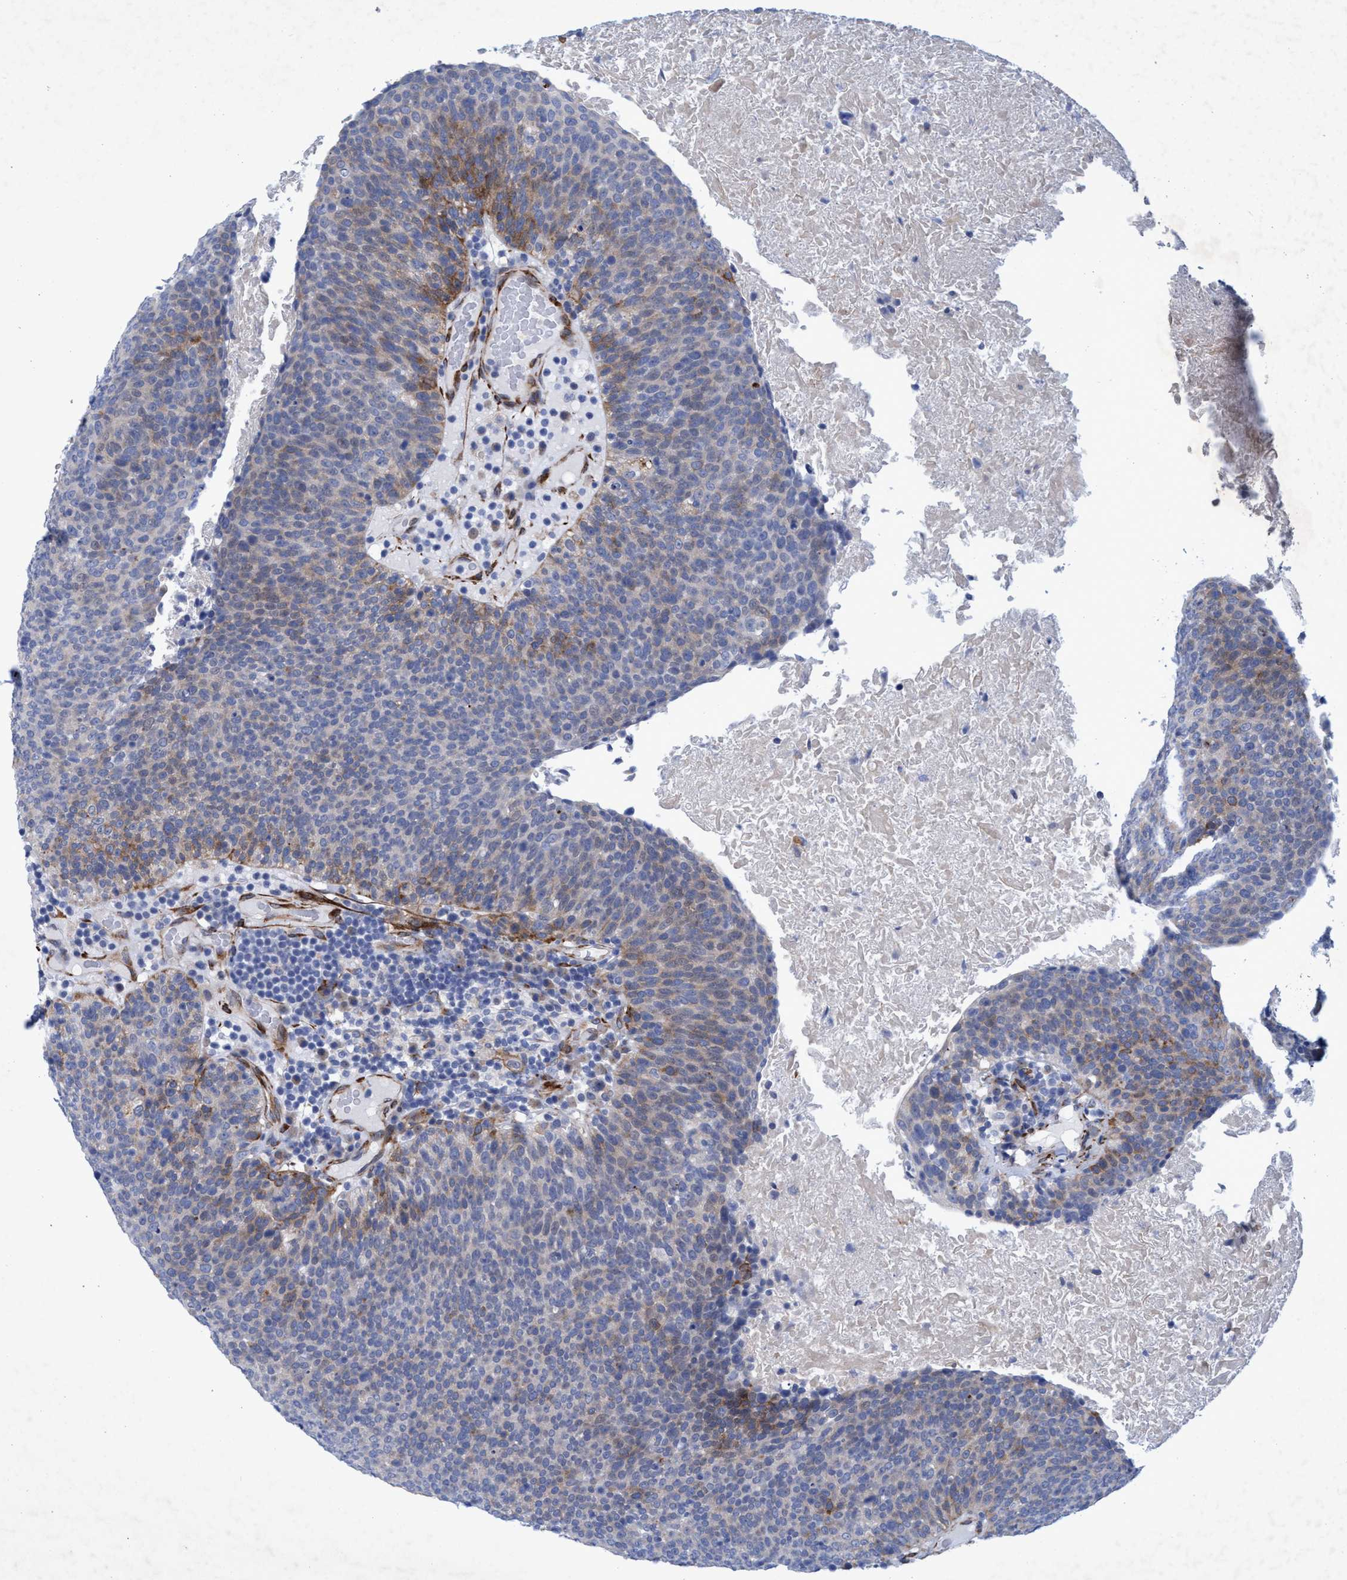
{"staining": {"intensity": "moderate", "quantity": "<25%", "location": "cytoplasmic/membranous"}, "tissue": "head and neck cancer", "cell_type": "Tumor cells", "image_type": "cancer", "snomed": [{"axis": "morphology", "description": "Squamous cell carcinoma, NOS"}, {"axis": "morphology", "description": "Squamous cell carcinoma, metastatic, NOS"}, {"axis": "topography", "description": "Lymph node"}, {"axis": "topography", "description": "Head-Neck"}], "caption": "The micrograph shows immunohistochemical staining of head and neck metastatic squamous cell carcinoma. There is moderate cytoplasmic/membranous positivity is seen in about <25% of tumor cells.", "gene": "SLC43A2", "patient": {"sex": "male", "age": 62}}